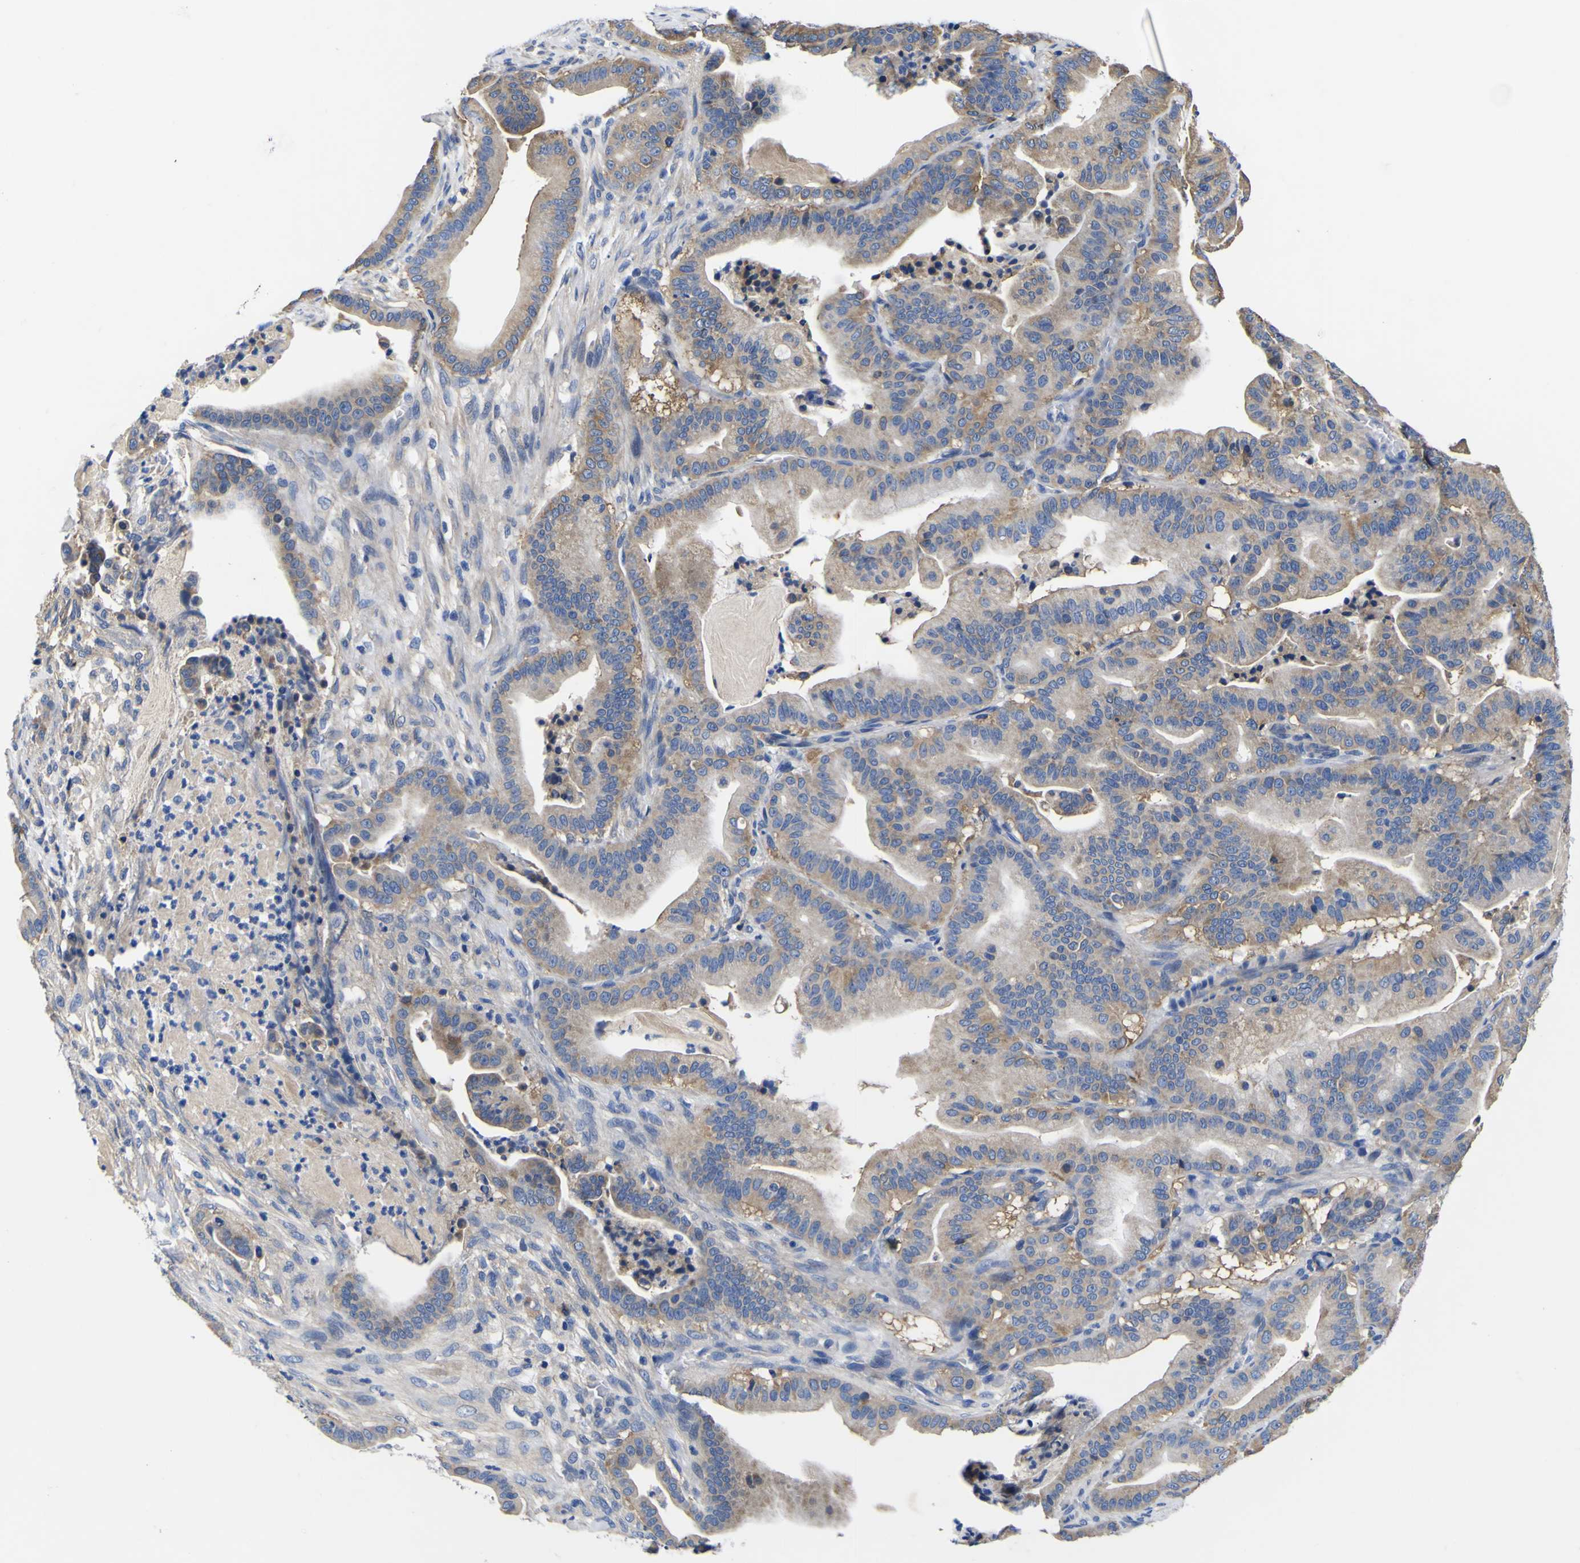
{"staining": {"intensity": "weak", "quantity": "<25%", "location": "cytoplasmic/membranous"}, "tissue": "pancreatic cancer", "cell_type": "Tumor cells", "image_type": "cancer", "snomed": [{"axis": "morphology", "description": "Adenocarcinoma, NOS"}, {"axis": "topography", "description": "Pancreas"}], "caption": "The micrograph demonstrates no significant expression in tumor cells of pancreatic adenocarcinoma.", "gene": "VASN", "patient": {"sex": "male", "age": 63}}